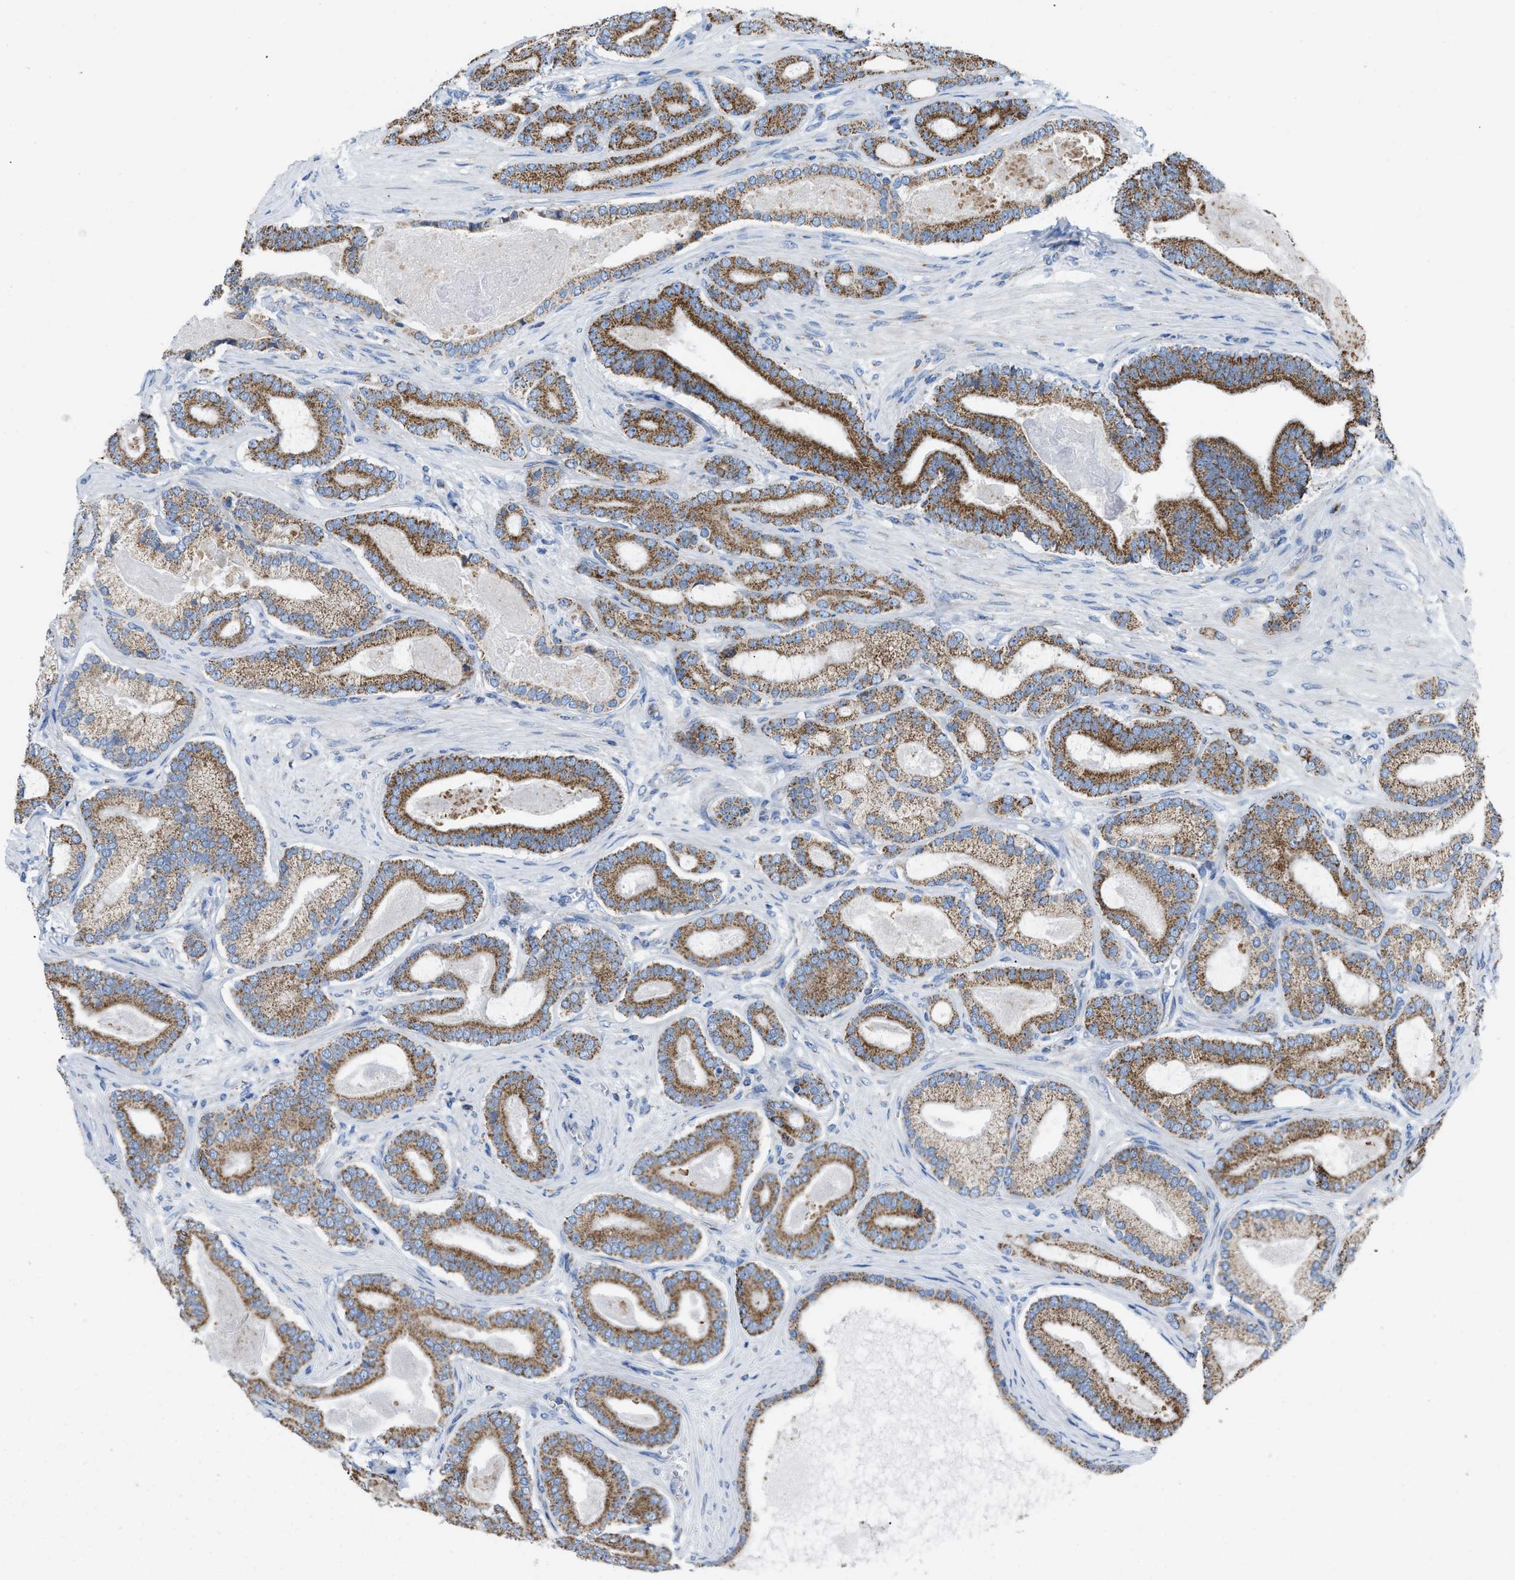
{"staining": {"intensity": "moderate", "quantity": ">75%", "location": "cytoplasmic/membranous"}, "tissue": "prostate cancer", "cell_type": "Tumor cells", "image_type": "cancer", "snomed": [{"axis": "morphology", "description": "Adenocarcinoma, High grade"}, {"axis": "topography", "description": "Prostate"}], "caption": "About >75% of tumor cells in prostate high-grade adenocarcinoma demonstrate moderate cytoplasmic/membranous protein expression as visualized by brown immunohistochemical staining.", "gene": "ETFB", "patient": {"sex": "male", "age": 60}}